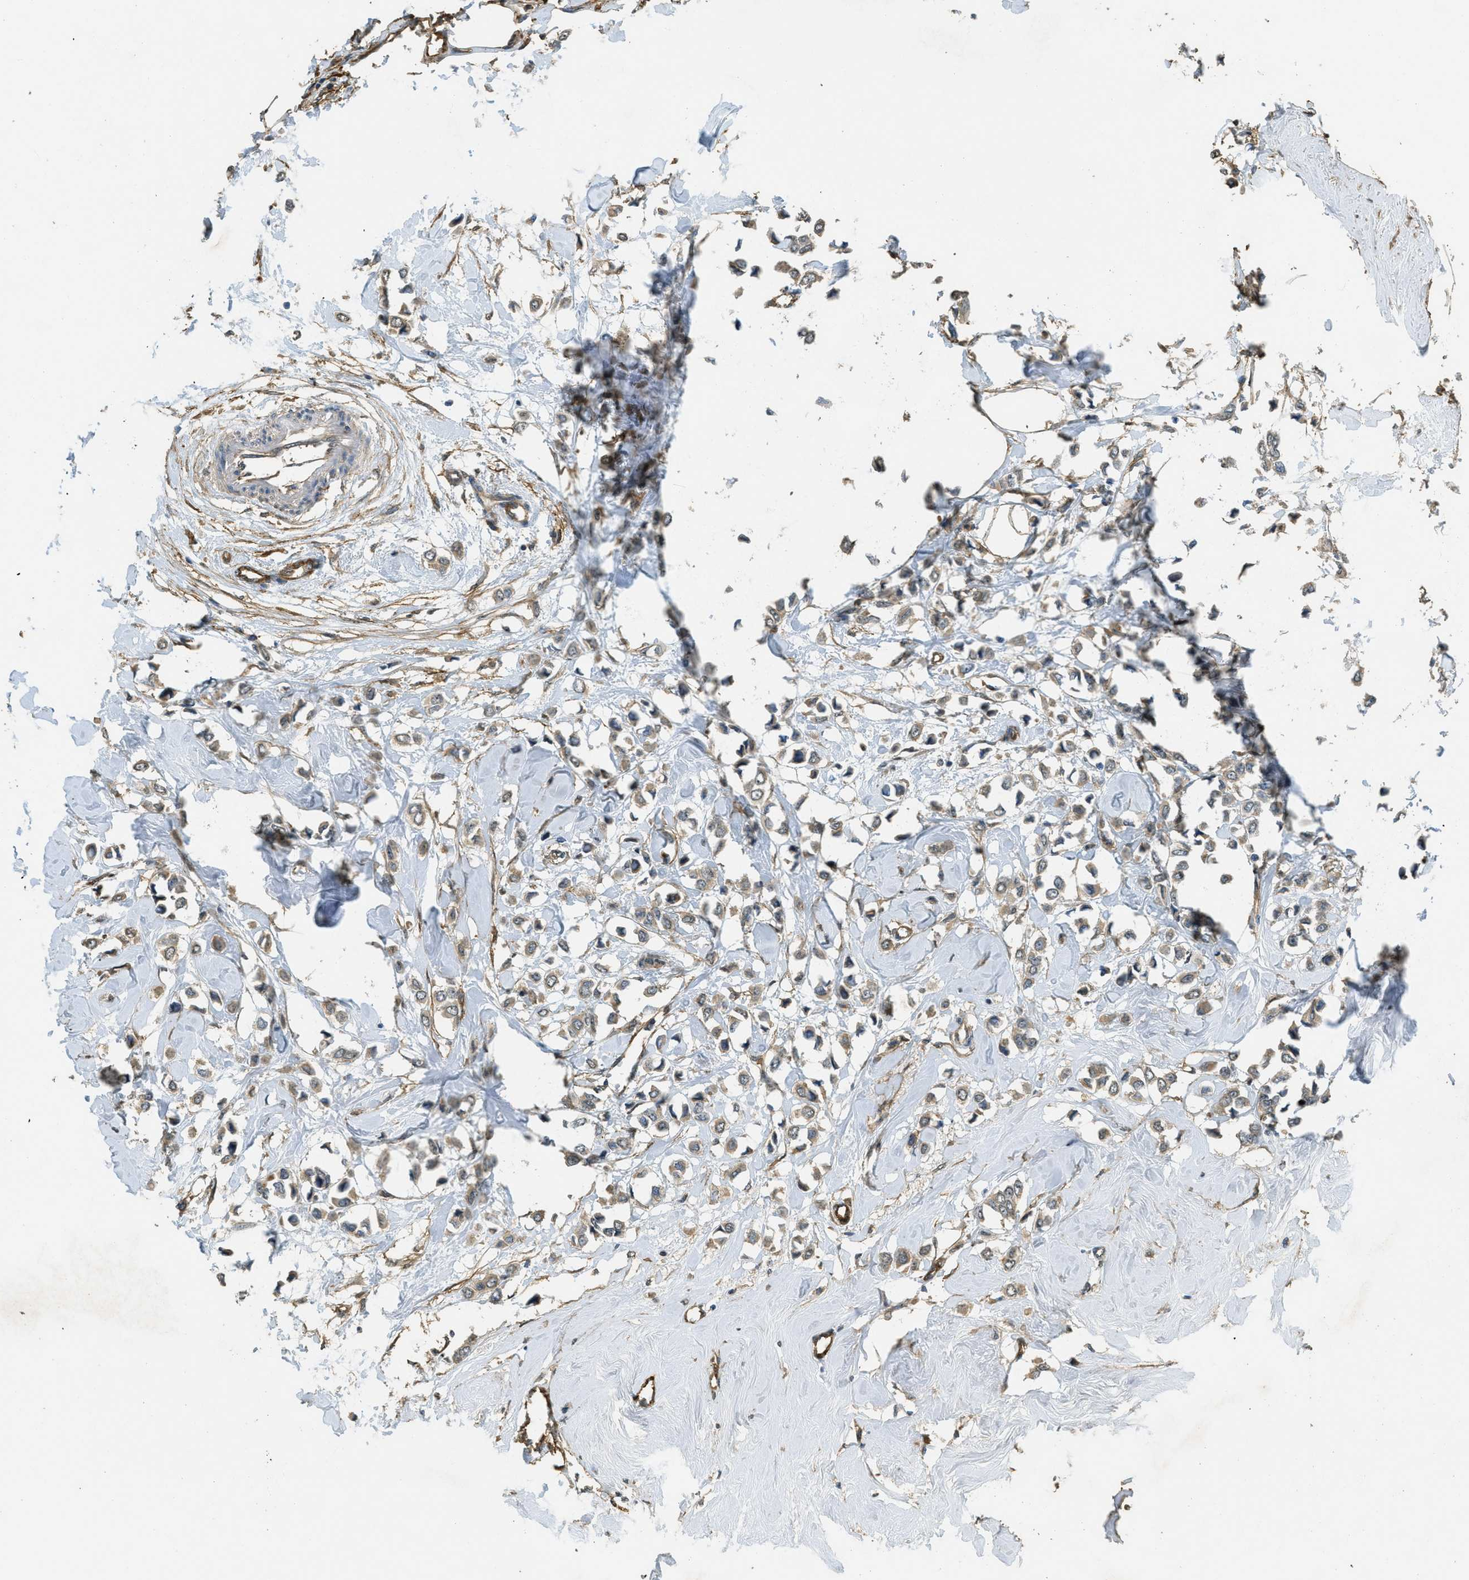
{"staining": {"intensity": "weak", "quantity": ">75%", "location": "cytoplasmic/membranous"}, "tissue": "breast cancer", "cell_type": "Tumor cells", "image_type": "cancer", "snomed": [{"axis": "morphology", "description": "Lobular carcinoma"}, {"axis": "topography", "description": "Breast"}], "caption": "The photomicrograph demonstrates immunohistochemical staining of breast cancer. There is weak cytoplasmic/membranous expression is appreciated in about >75% of tumor cells.", "gene": "OSMR", "patient": {"sex": "female", "age": 51}}